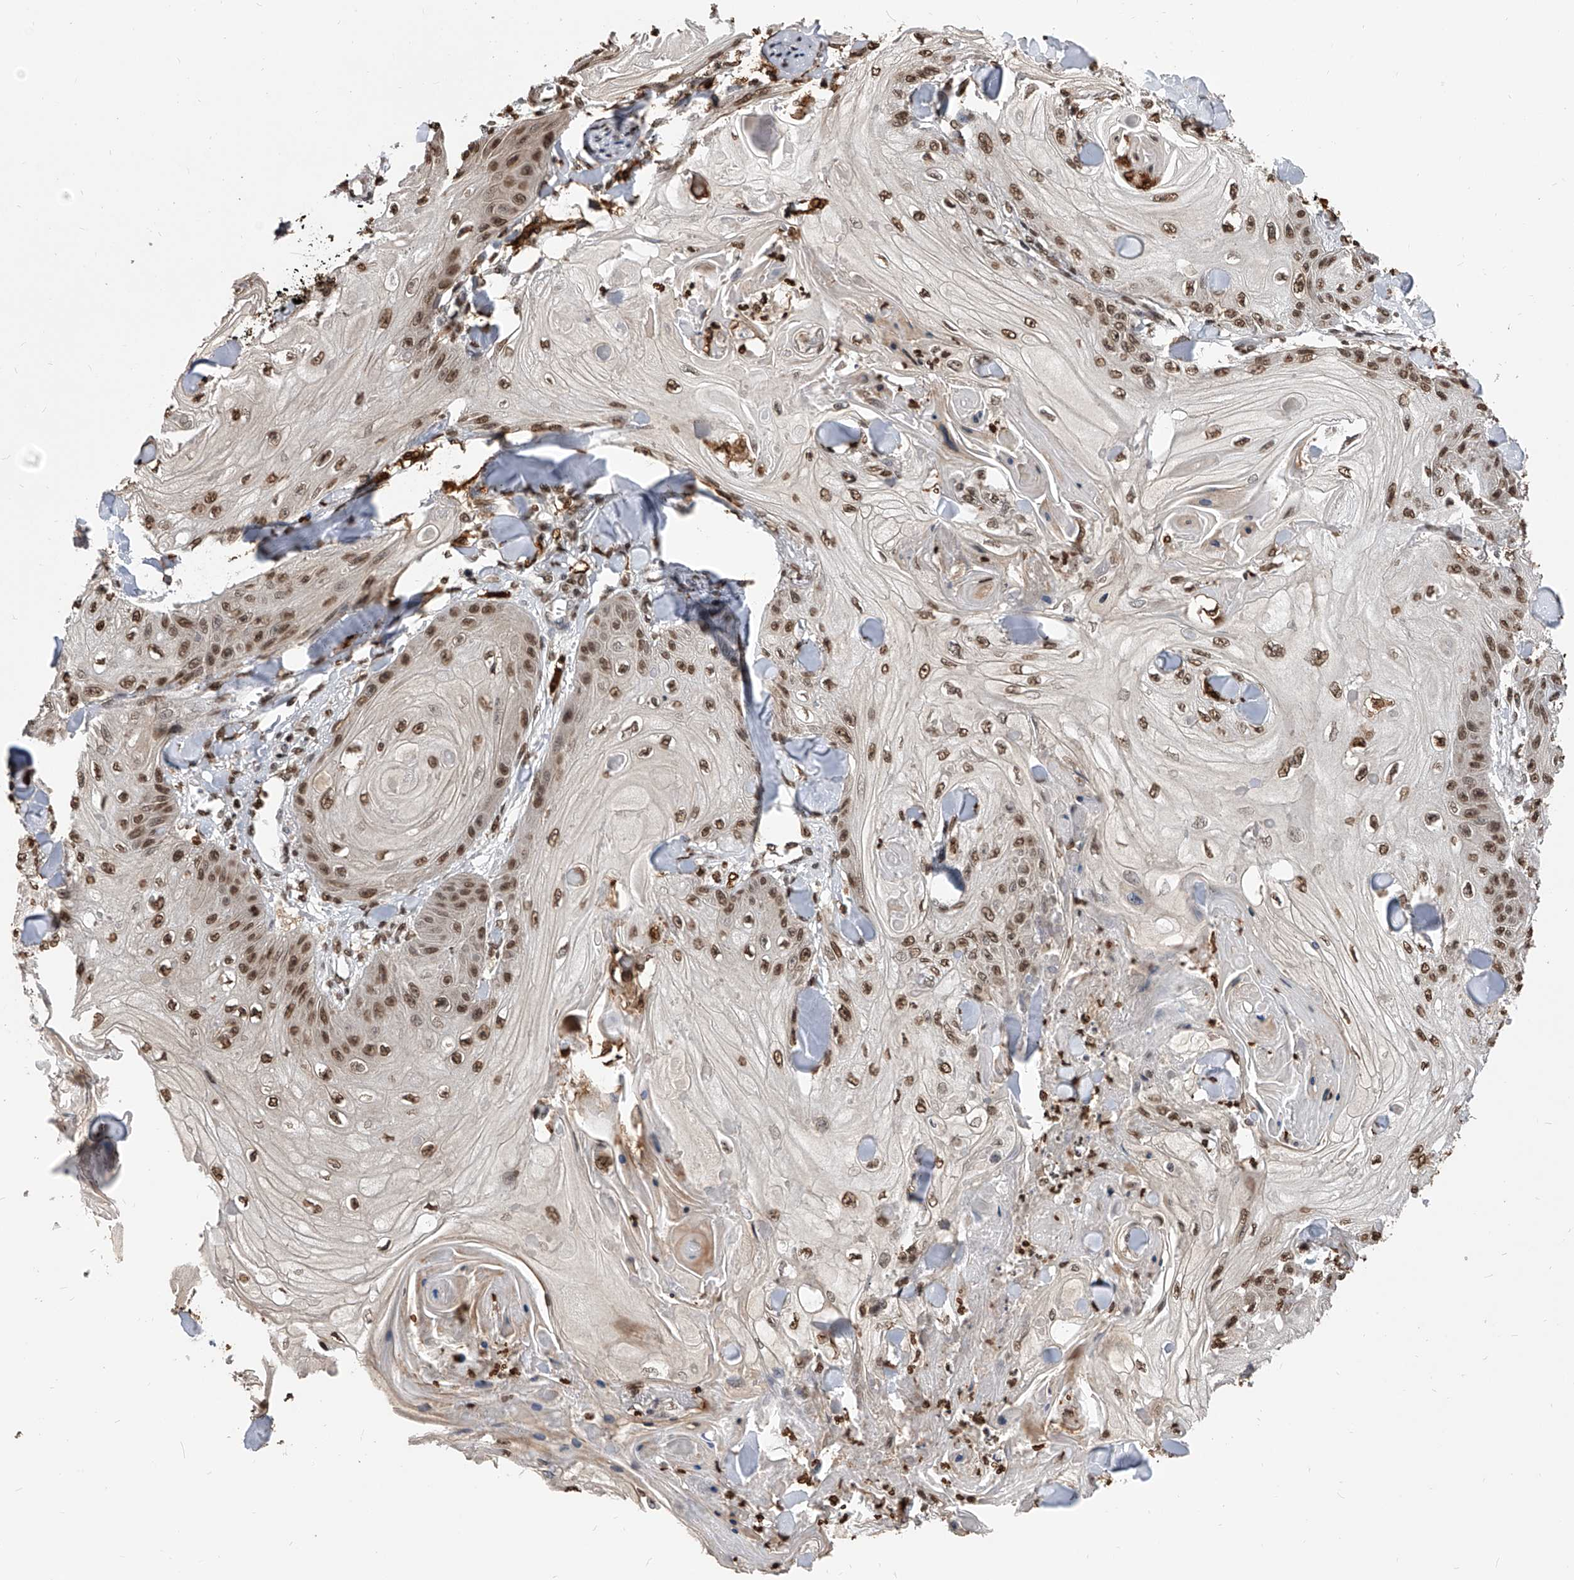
{"staining": {"intensity": "moderate", "quantity": ">75%", "location": "nuclear"}, "tissue": "skin cancer", "cell_type": "Tumor cells", "image_type": "cancer", "snomed": [{"axis": "morphology", "description": "Squamous cell carcinoma, NOS"}, {"axis": "topography", "description": "Skin"}], "caption": "Skin cancer stained with a brown dye demonstrates moderate nuclear positive positivity in about >75% of tumor cells.", "gene": "CFAP410", "patient": {"sex": "male", "age": 74}}